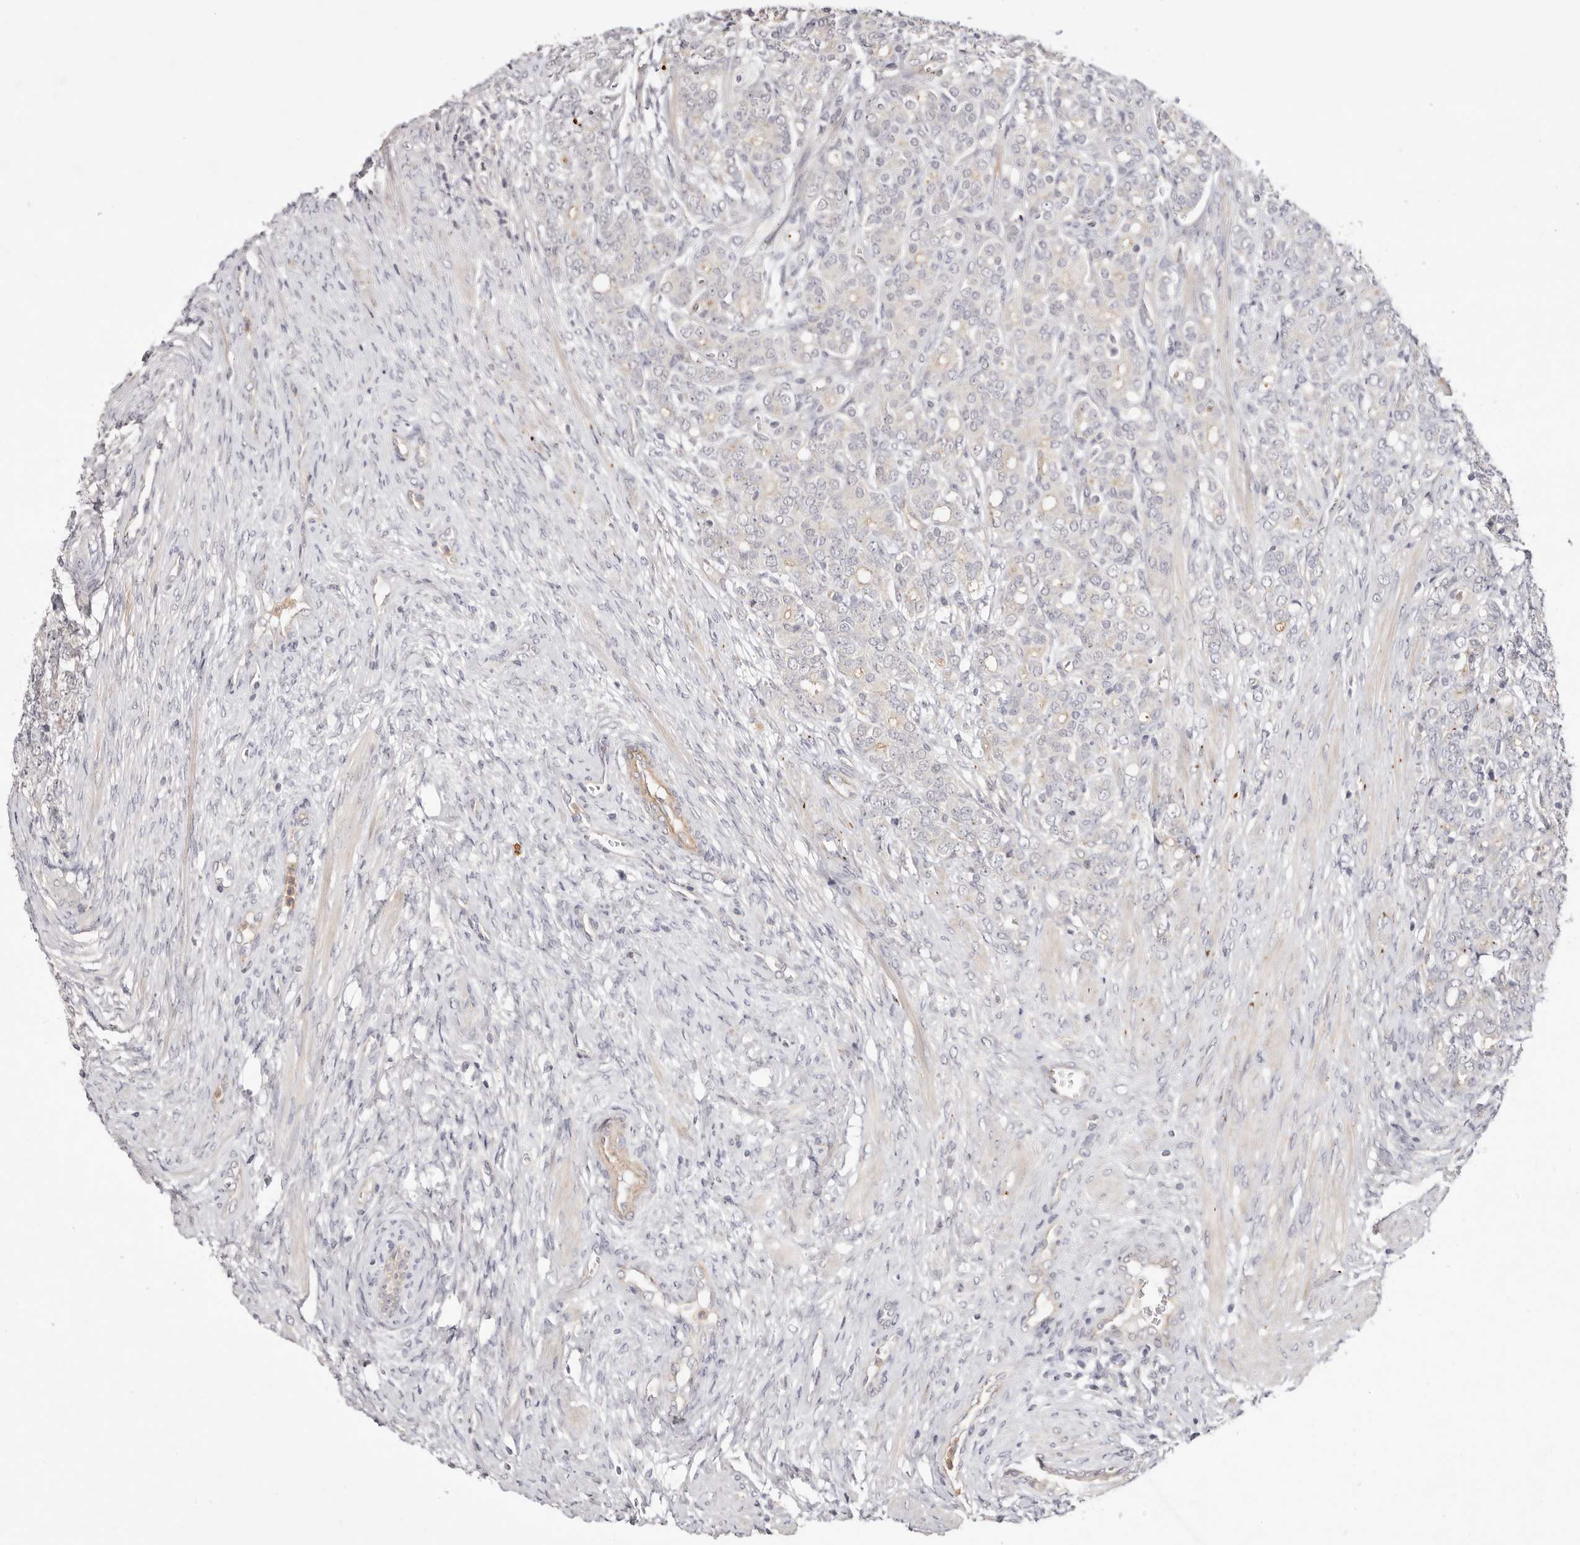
{"staining": {"intensity": "negative", "quantity": "none", "location": "none"}, "tissue": "prostate cancer", "cell_type": "Tumor cells", "image_type": "cancer", "snomed": [{"axis": "morphology", "description": "Adenocarcinoma, High grade"}, {"axis": "topography", "description": "Prostate"}], "caption": "Prostate cancer was stained to show a protein in brown. There is no significant expression in tumor cells.", "gene": "SLC35B2", "patient": {"sex": "male", "age": 62}}